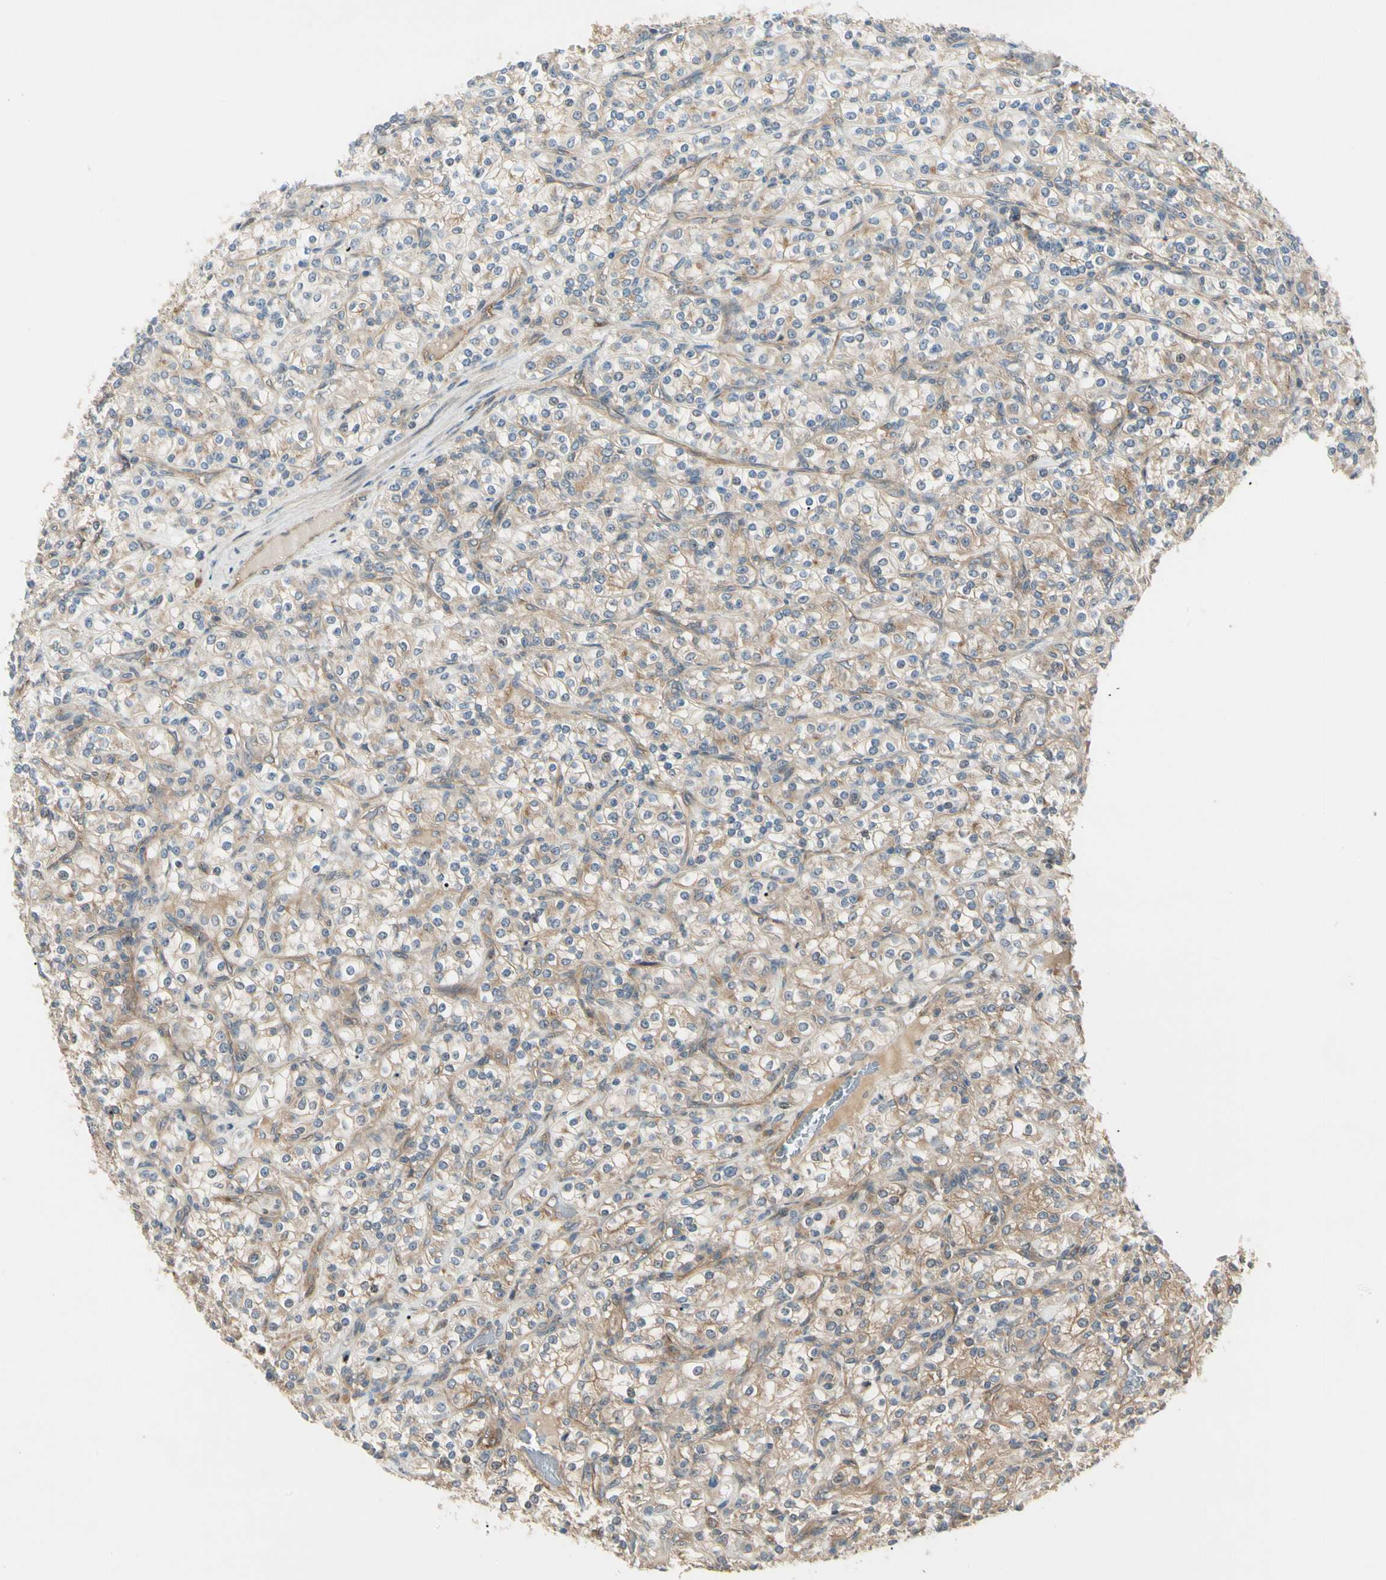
{"staining": {"intensity": "moderate", "quantity": ">75%", "location": "cytoplasmic/membranous"}, "tissue": "renal cancer", "cell_type": "Tumor cells", "image_type": "cancer", "snomed": [{"axis": "morphology", "description": "Adenocarcinoma, NOS"}, {"axis": "topography", "description": "Kidney"}], "caption": "Moderate cytoplasmic/membranous expression for a protein is present in approximately >75% of tumor cells of renal cancer (adenocarcinoma) using IHC.", "gene": "F2R", "patient": {"sex": "male", "age": 77}}